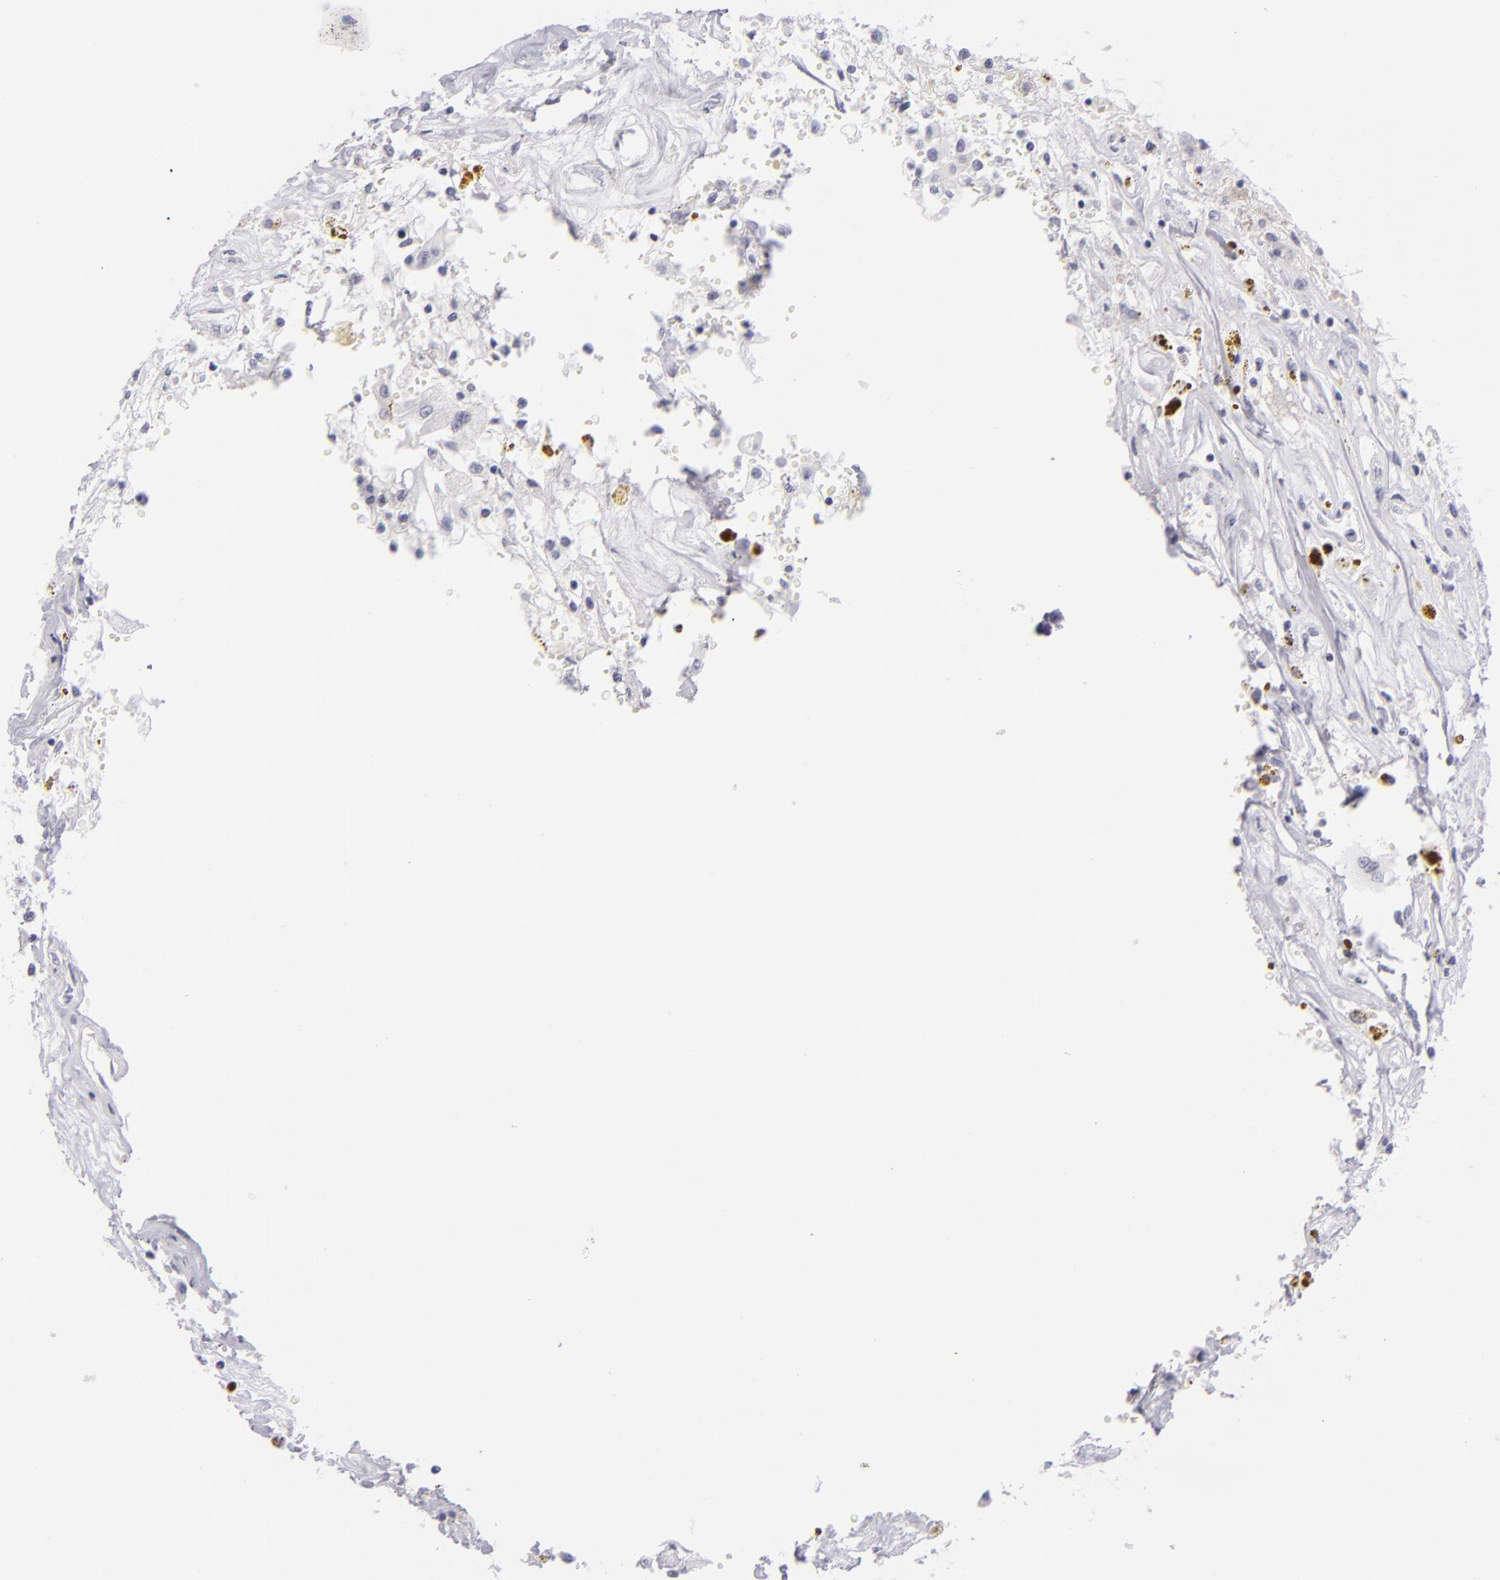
{"staining": {"intensity": "negative", "quantity": "none", "location": "none"}, "tissue": "renal cancer", "cell_type": "Tumor cells", "image_type": "cancer", "snomed": [{"axis": "morphology", "description": "Adenocarcinoma, NOS"}, {"axis": "topography", "description": "Kidney"}], "caption": "Immunohistochemistry micrograph of neoplastic tissue: renal cancer stained with DAB (3,3'-diaminobenzidine) demonstrates no significant protein staining in tumor cells.", "gene": "VIL1", "patient": {"sex": "male", "age": 78}}